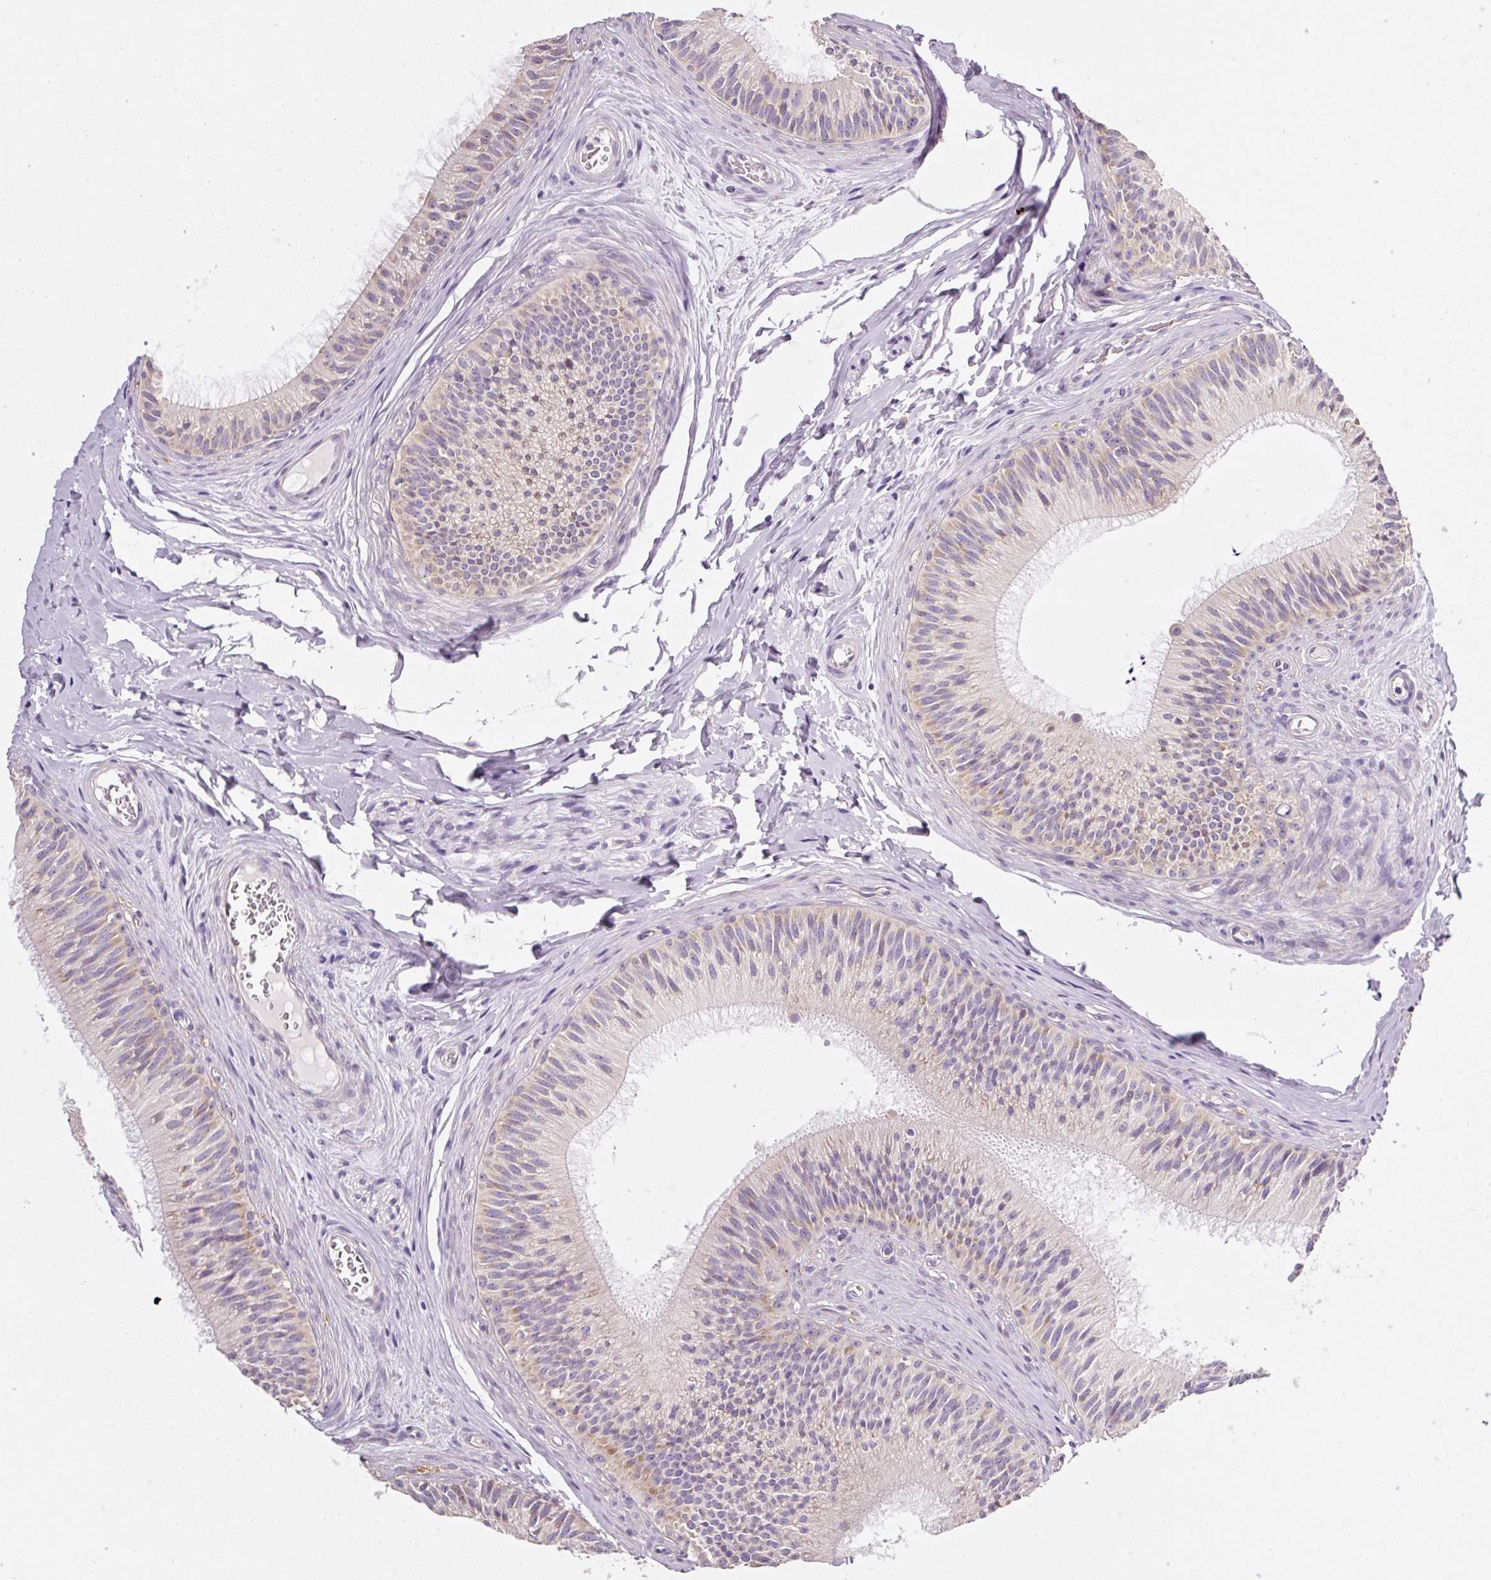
{"staining": {"intensity": "moderate", "quantity": "25%-75%", "location": "cytoplasmic/membranous"}, "tissue": "epididymis", "cell_type": "Glandular cells", "image_type": "normal", "snomed": [{"axis": "morphology", "description": "Normal tissue, NOS"}, {"axis": "topography", "description": "Epididymis"}], "caption": "Immunohistochemistry image of normal epididymis: human epididymis stained using IHC demonstrates medium levels of moderate protein expression localized specifically in the cytoplasmic/membranous of glandular cells, appearing as a cytoplasmic/membranous brown color.", "gene": "RPL10A", "patient": {"sex": "male", "age": 24}}